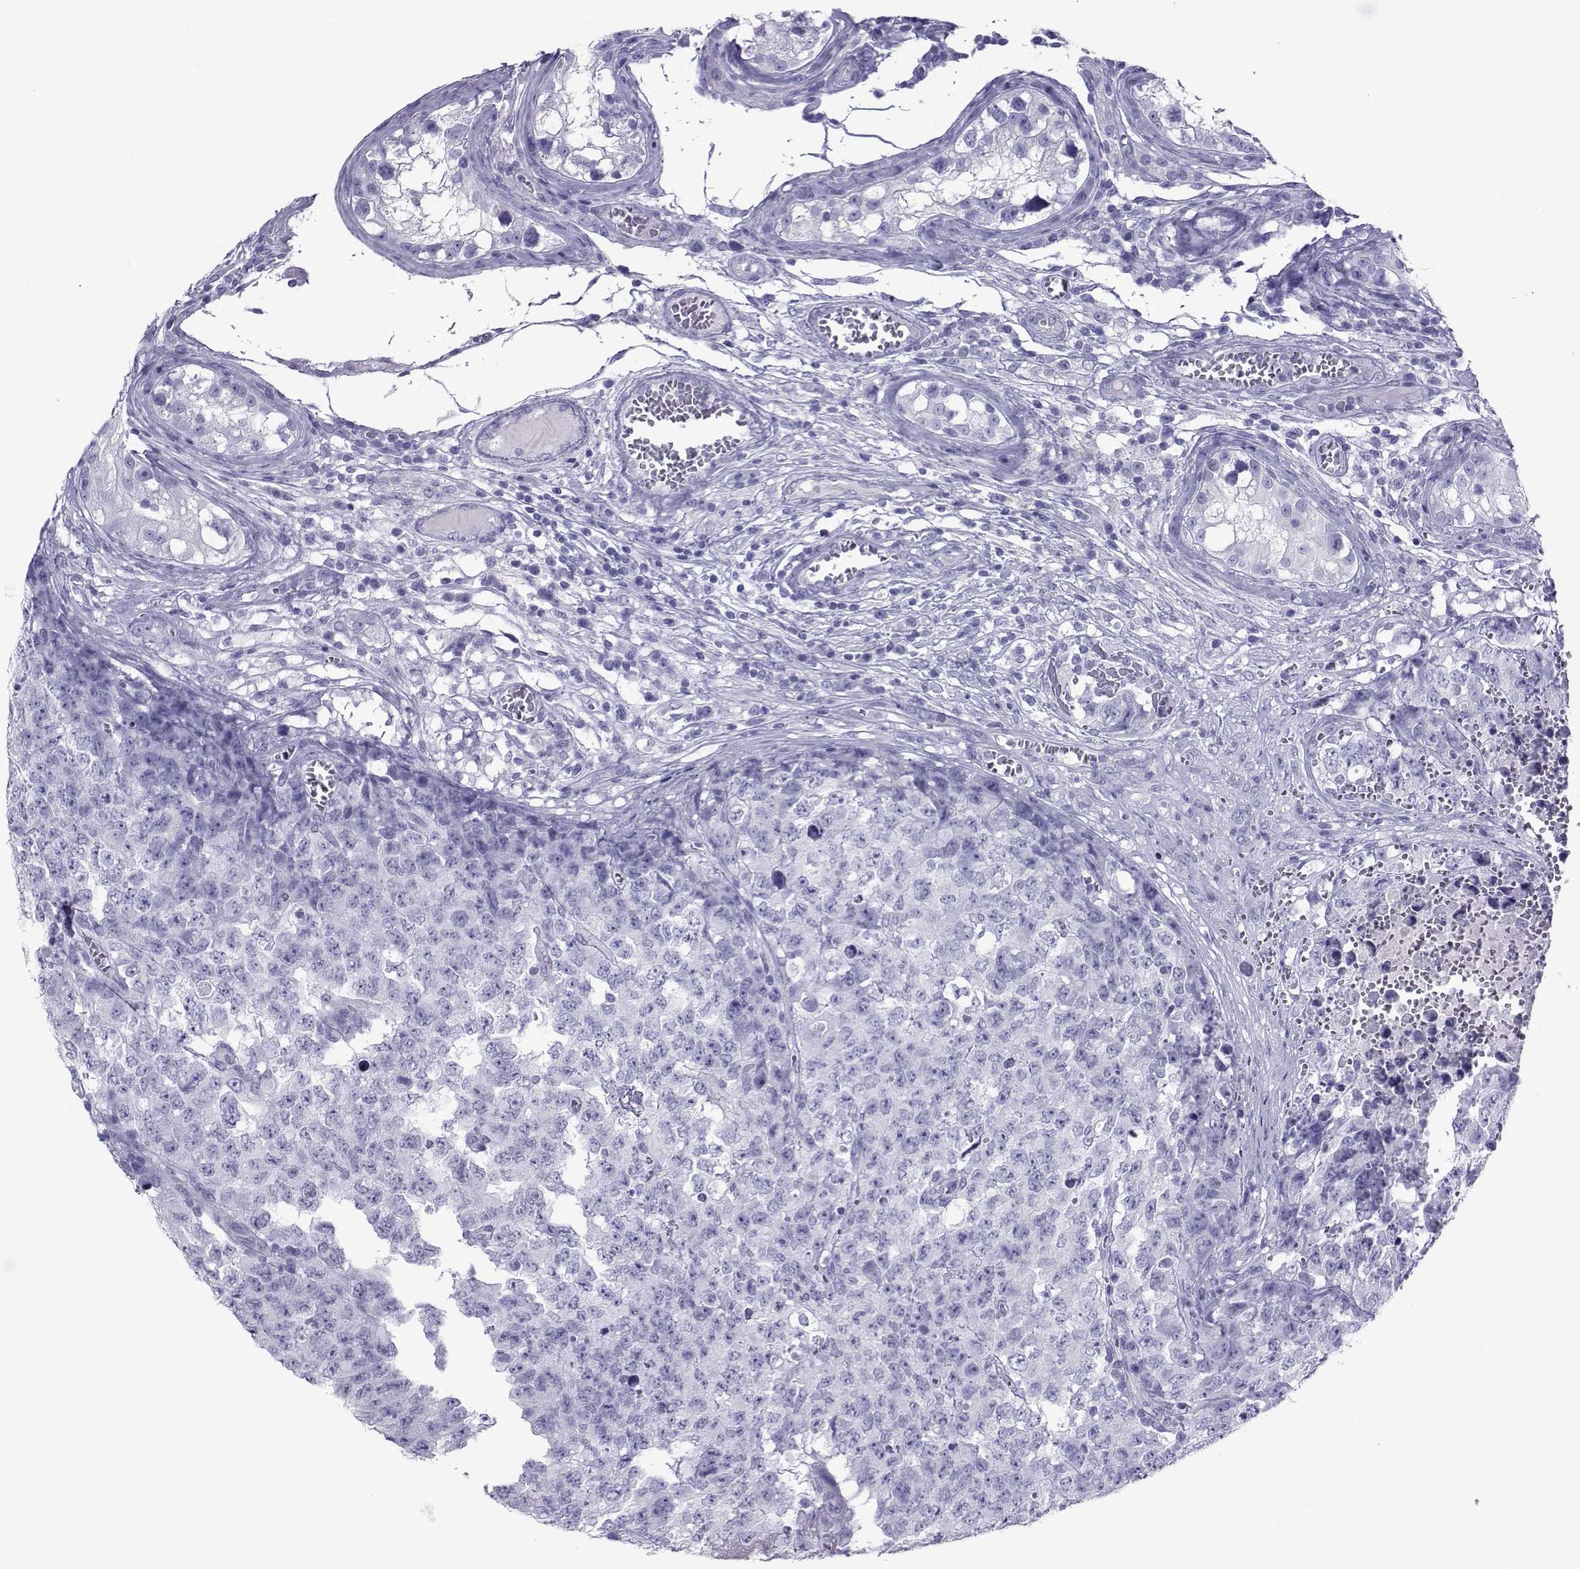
{"staining": {"intensity": "negative", "quantity": "none", "location": "none"}, "tissue": "testis cancer", "cell_type": "Tumor cells", "image_type": "cancer", "snomed": [{"axis": "morphology", "description": "Carcinoma, Embryonal, NOS"}, {"axis": "topography", "description": "Testis"}], "caption": "Immunohistochemical staining of human testis cancer exhibits no significant positivity in tumor cells. (Stains: DAB (3,3'-diaminobenzidine) immunohistochemistry with hematoxylin counter stain, Microscopy: brightfield microscopy at high magnification).", "gene": "CD109", "patient": {"sex": "male", "age": 23}}